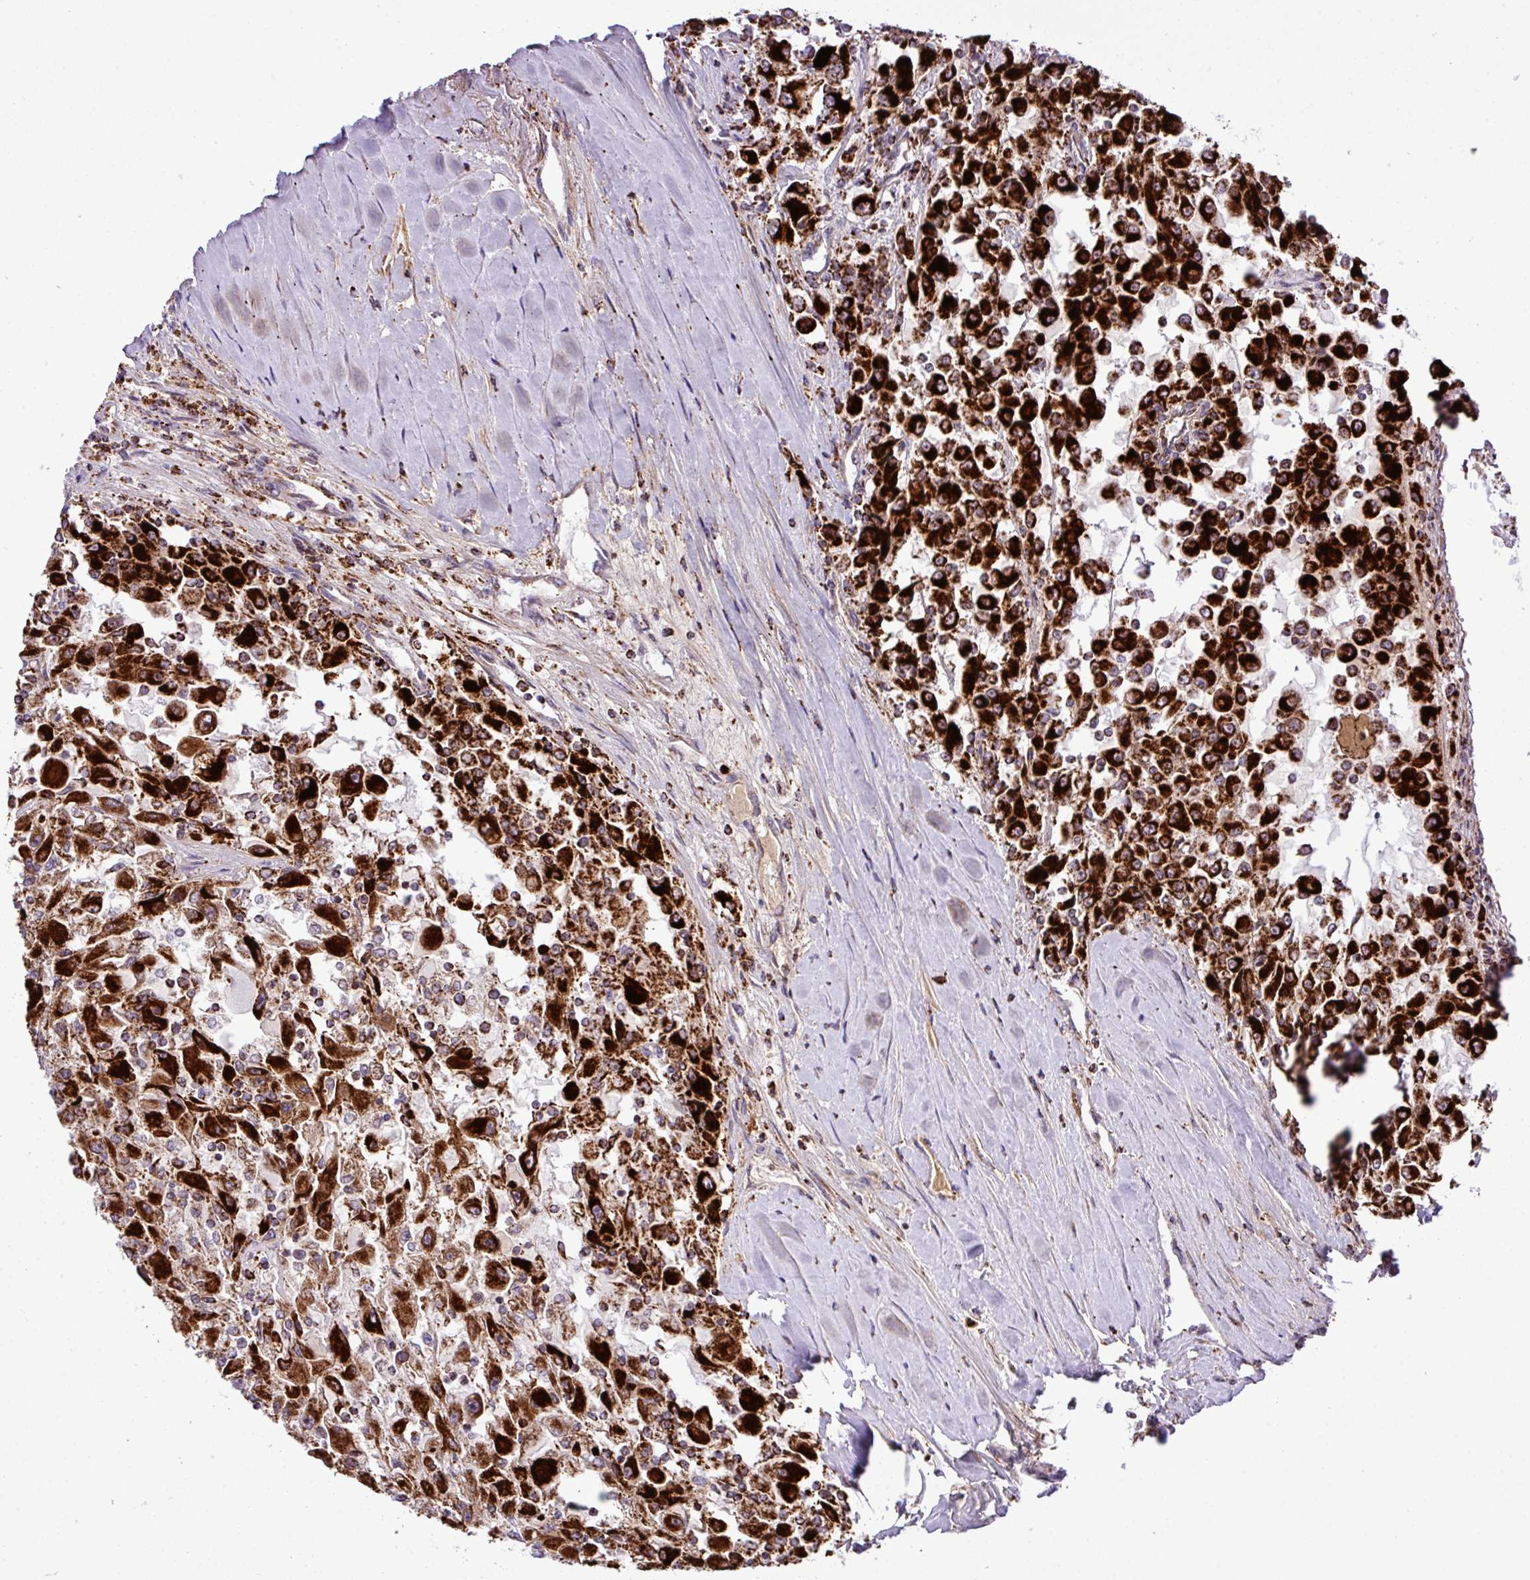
{"staining": {"intensity": "strong", "quantity": ">75%", "location": "cytoplasmic/membranous"}, "tissue": "renal cancer", "cell_type": "Tumor cells", "image_type": "cancer", "snomed": [{"axis": "morphology", "description": "Adenocarcinoma, NOS"}, {"axis": "topography", "description": "Kidney"}], "caption": "This micrograph reveals adenocarcinoma (renal) stained with immunohistochemistry to label a protein in brown. The cytoplasmic/membranous of tumor cells show strong positivity for the protein. Nuclei are counter-stained blue.", "gene": "ZNF569", "patient": {"sex": "female", "age": 67}}